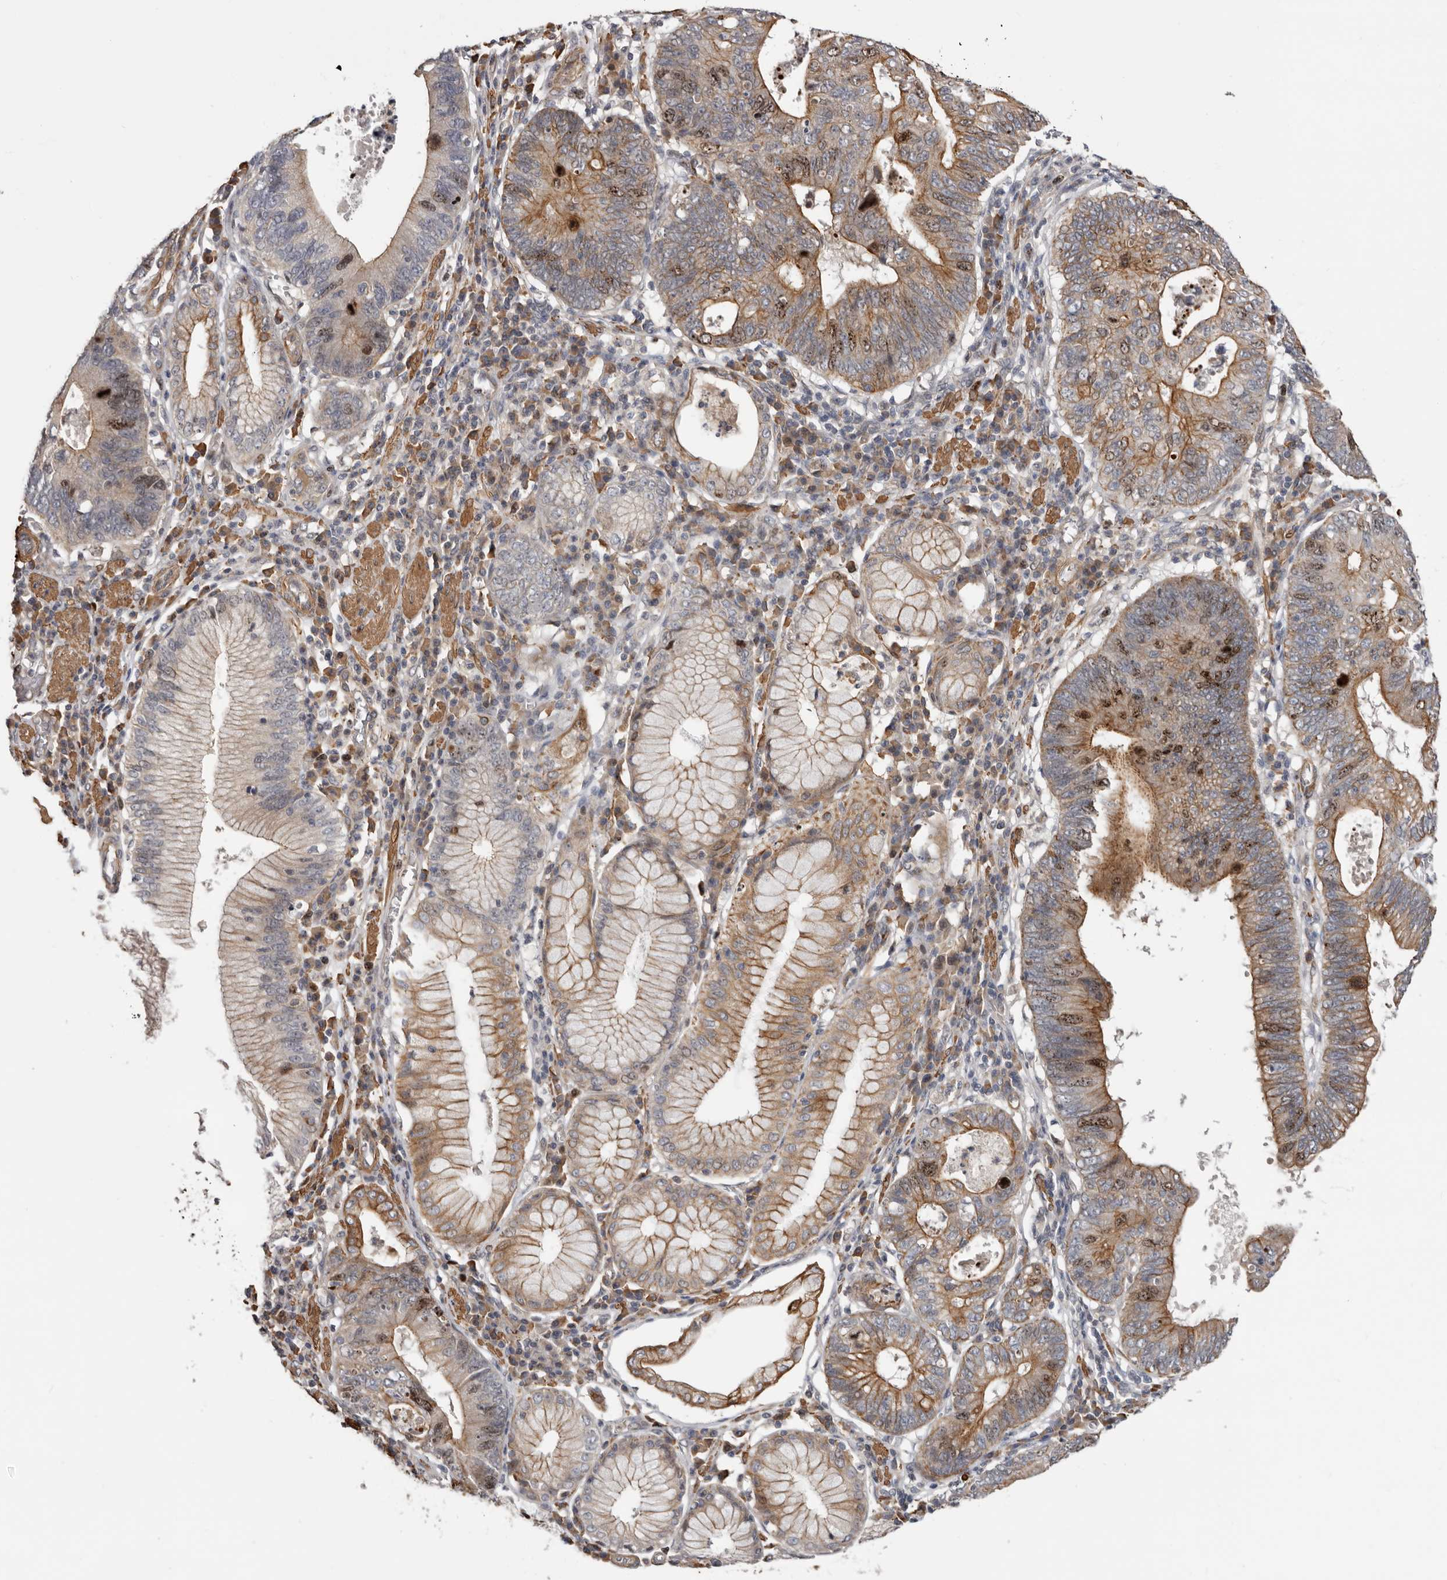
{"staining": {"intensity": "moderate", "quantity": ">75%", "location": "cytoplasmic/membranous,nuclear"}, "tissue": "stomach cancer", "cell_type": "Tumor cells", "image_type": "cancer", "snomed": [{"axis": "morphology", "description": "Adenocarcinoma, NOS"}, {"axis": "topography", "description": "Stomach"}], "caption": "Immunohistochemistry (DAB (3,3'-diaminobenzidine)) staining of stomach cancer (adenocarcinoma) displays moderate cytoplasmic/membranous and nuclear protein staining in about >75% of tumor cells.", "gene": "CDCA8", "patient": {"sex": "male", "age": 59}}